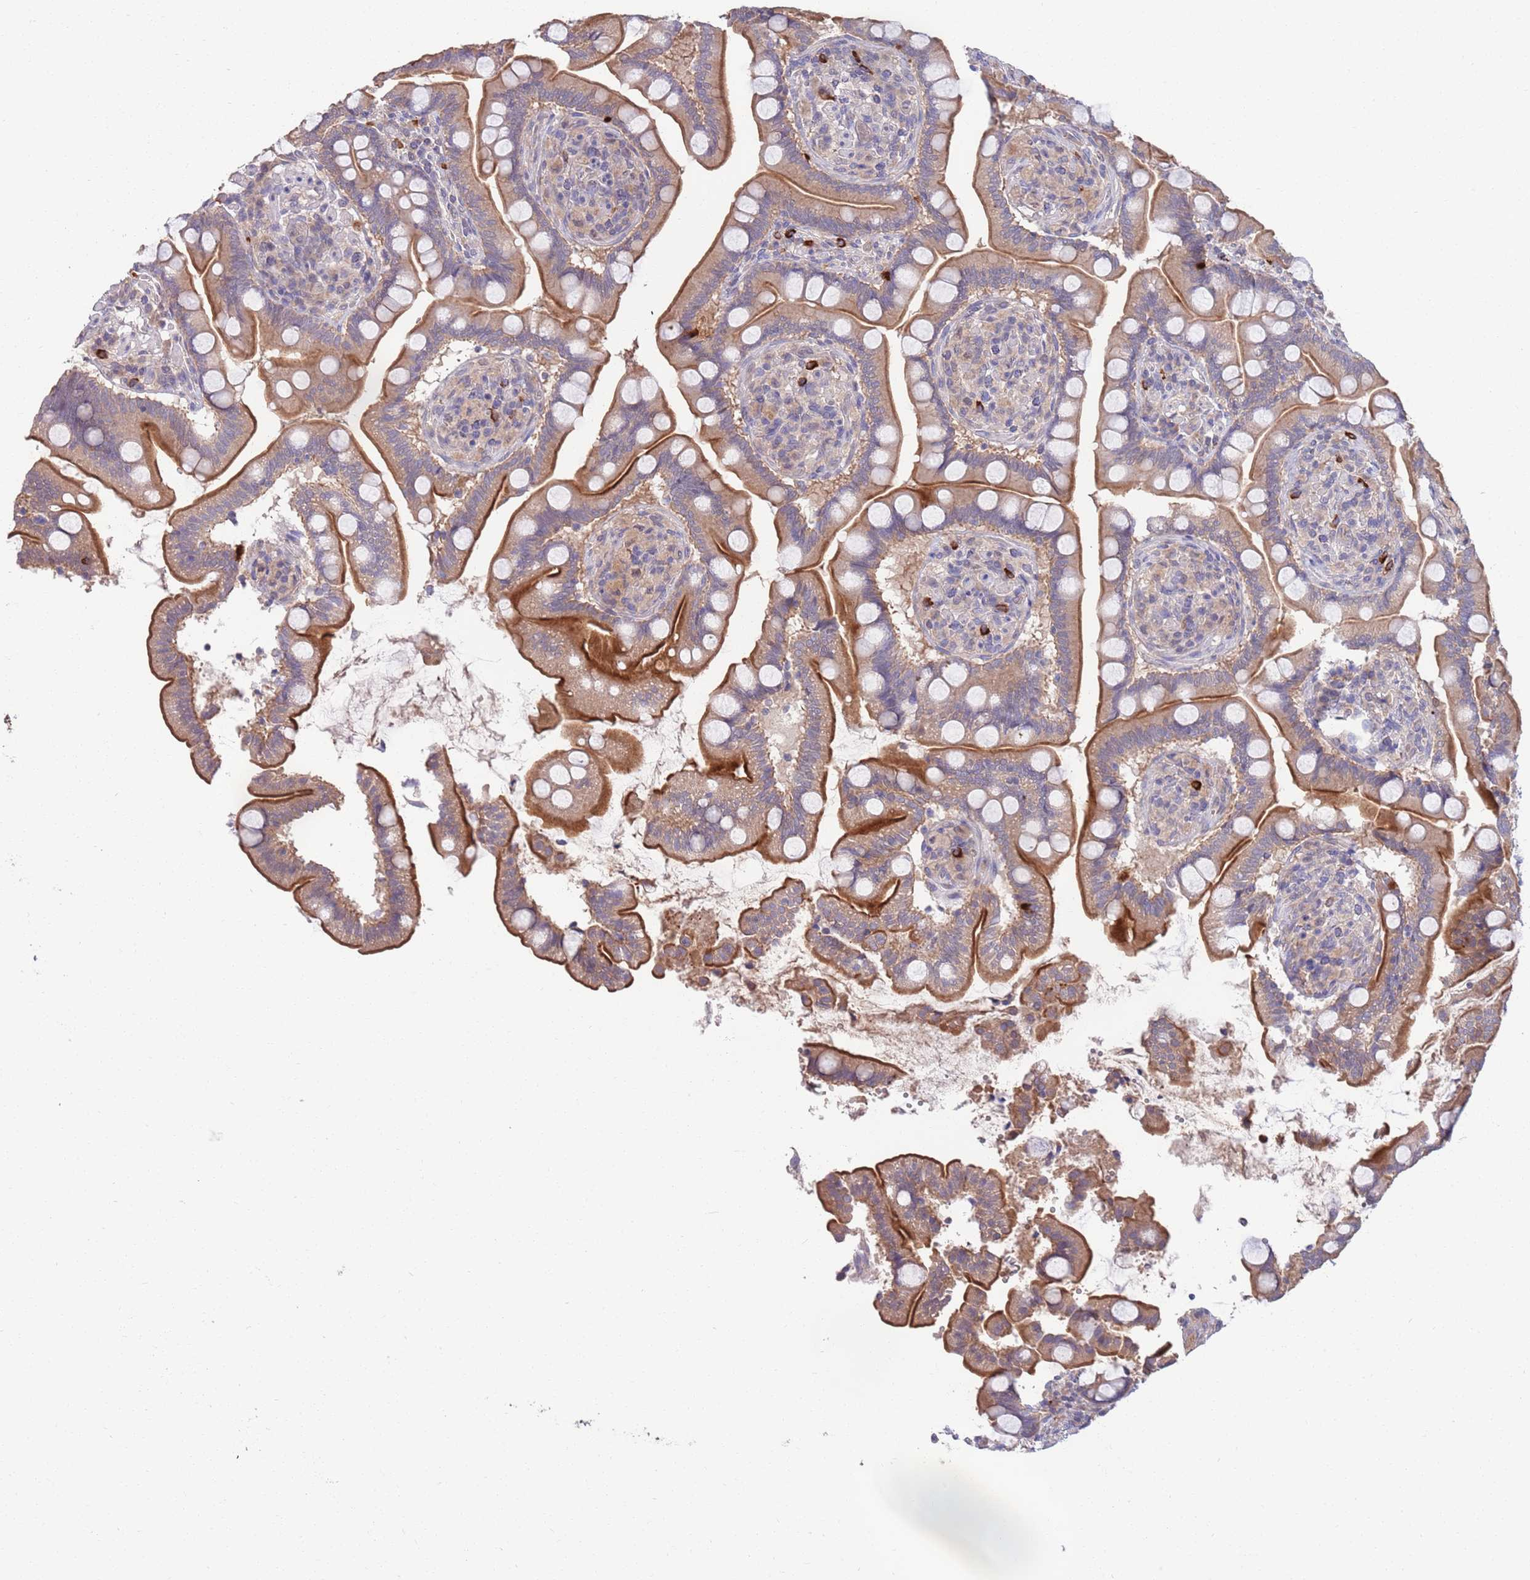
{"staining": {"intensity": "moderate", "quantity": ">75%", "location": "cytoplasmic/membranous"}, "tissue": "small intestine", "cell_type": "Glandular cells", "image_type": "normal", "snomed": [{"axis": "morphology", "description": "Normal tissue, NOS"}, {"axis": "topography", "description": "Small intestine"}], "caption": "A micrograph of small intestine stained for a protein displays moderate cytoplasmic/membranous brown staining in glandular cells. (DAB = brown stain, brightfield microscopy at high magnification).", "gene": "MARVELD2", "patient": {"sex": "female", "age": 64}}